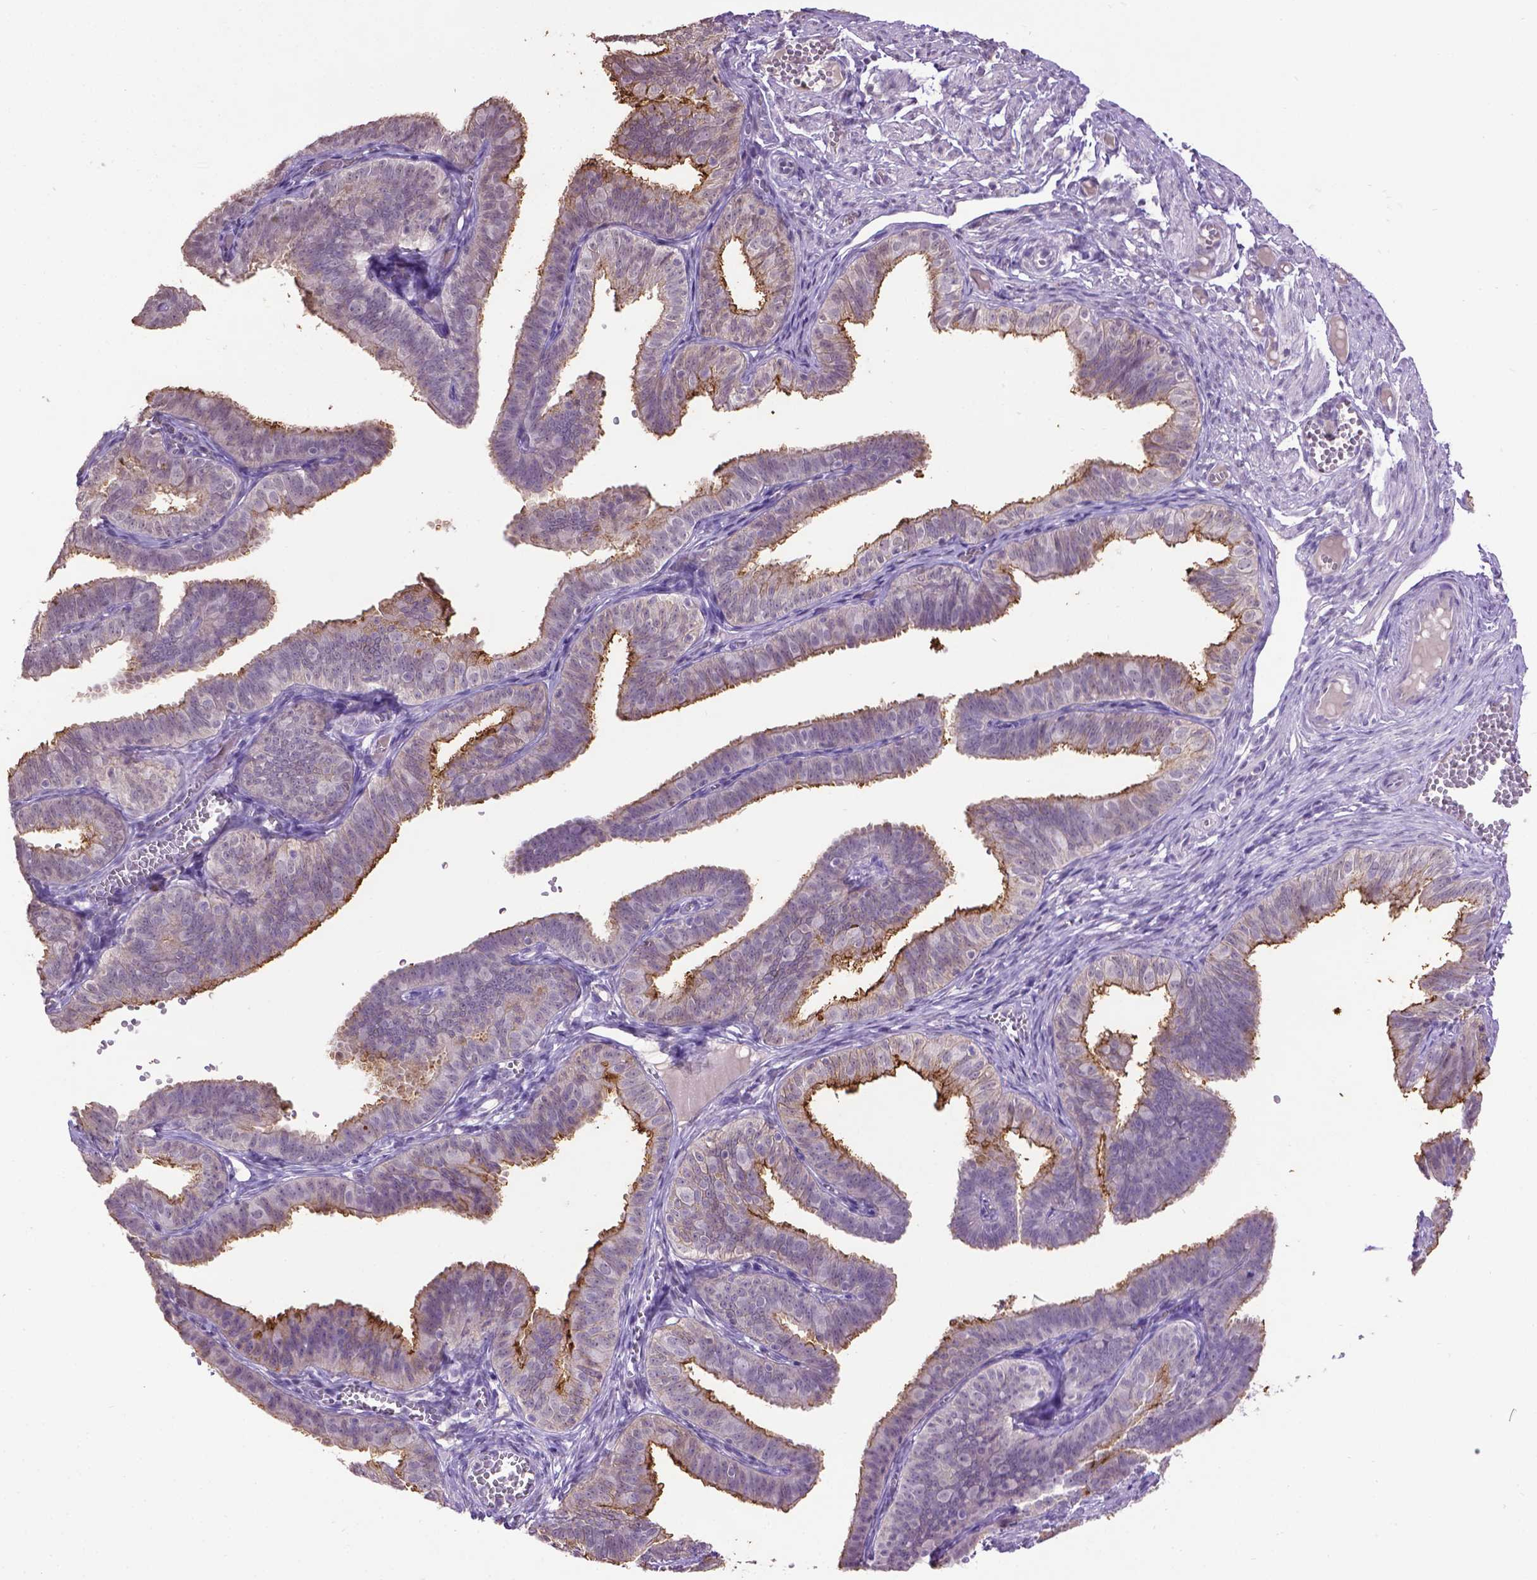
{"staining": {"intensity": "moderate", "quantity": "<25%", "location": "cytoplasmic/membranous"}, "tissue": "fallopian tube", "cell_type": "Glandular cells", "image_type": "normal", "snomed": [{"axis": "morphology", "description": "Normal tissue, NOS"}, {"axis": "topography", "description": "Fallopian tube"}], "caption": "Fallopian tube stained for a protein displays moderate cytoplasmic/membranous positivity in glandular cells. (Brightfield microscopy of DAB IHC at high magnification).", "gene": "CPM", "patient": {"sex": "female", "age": 25}}